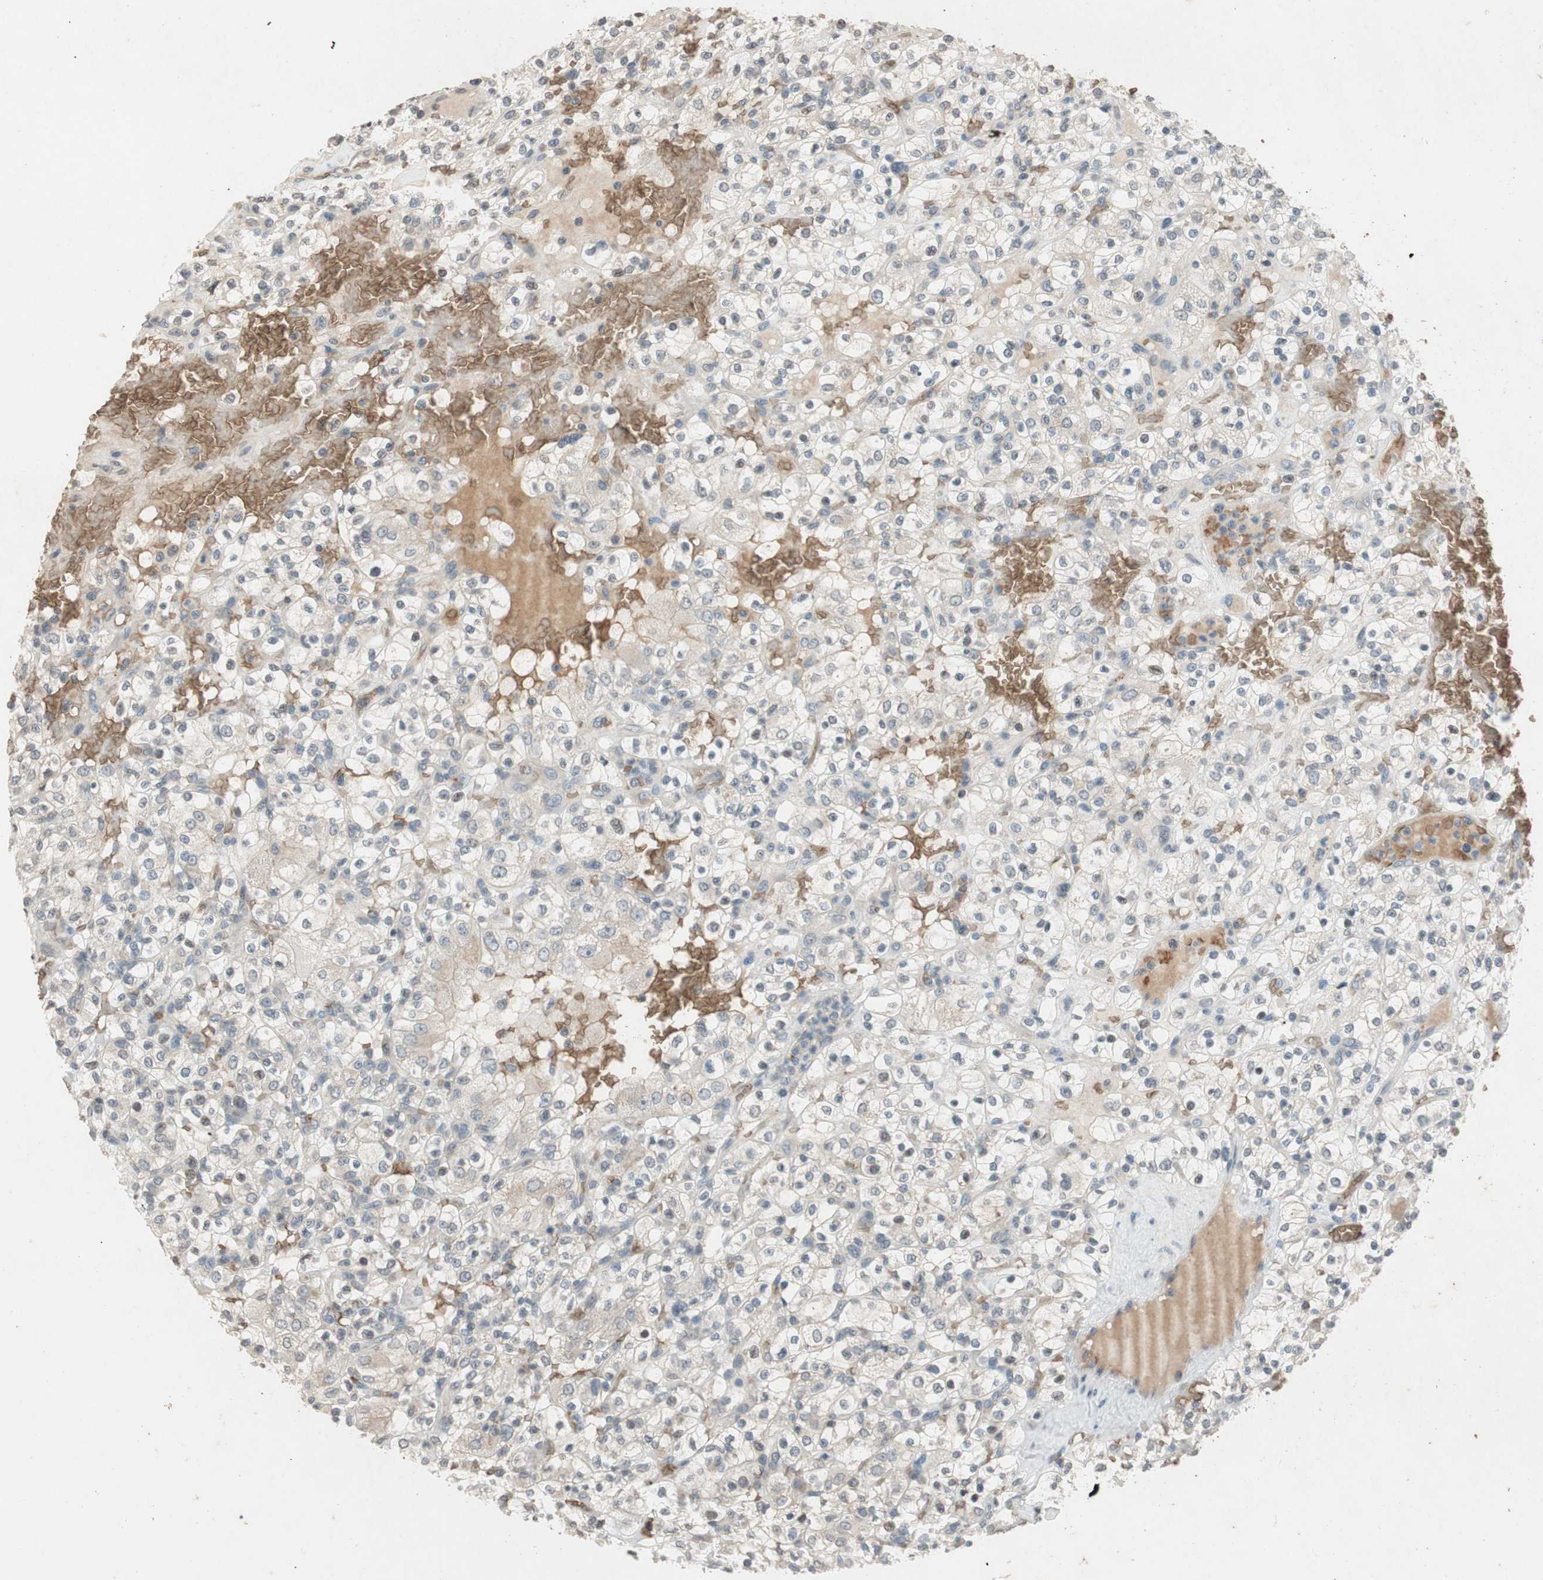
{"staining": {"intensity": "negative", "quantity": "none", "location": "none"}, "tissue": "renal cancer", "cell_type": "Tumor cells", "image_type": "cancer", "snomed": [{"axis": "morphology", "description": "Normal tissue, NOS"}, {"axis": "morphology", "description": "Adenocarcinoma, NOS"}, {"axis": "topography", "description": "Kidney"}], "caption": "High power microscopy photomicrograph of an IHC micrograph of renal adenocarcinoma, revealing no significant staining in tumor cells. (Brightfield microscopy of DAB IHC at high magnification).", "gene": "GYPC", "patient": {"sex": "female", "age": 72}}